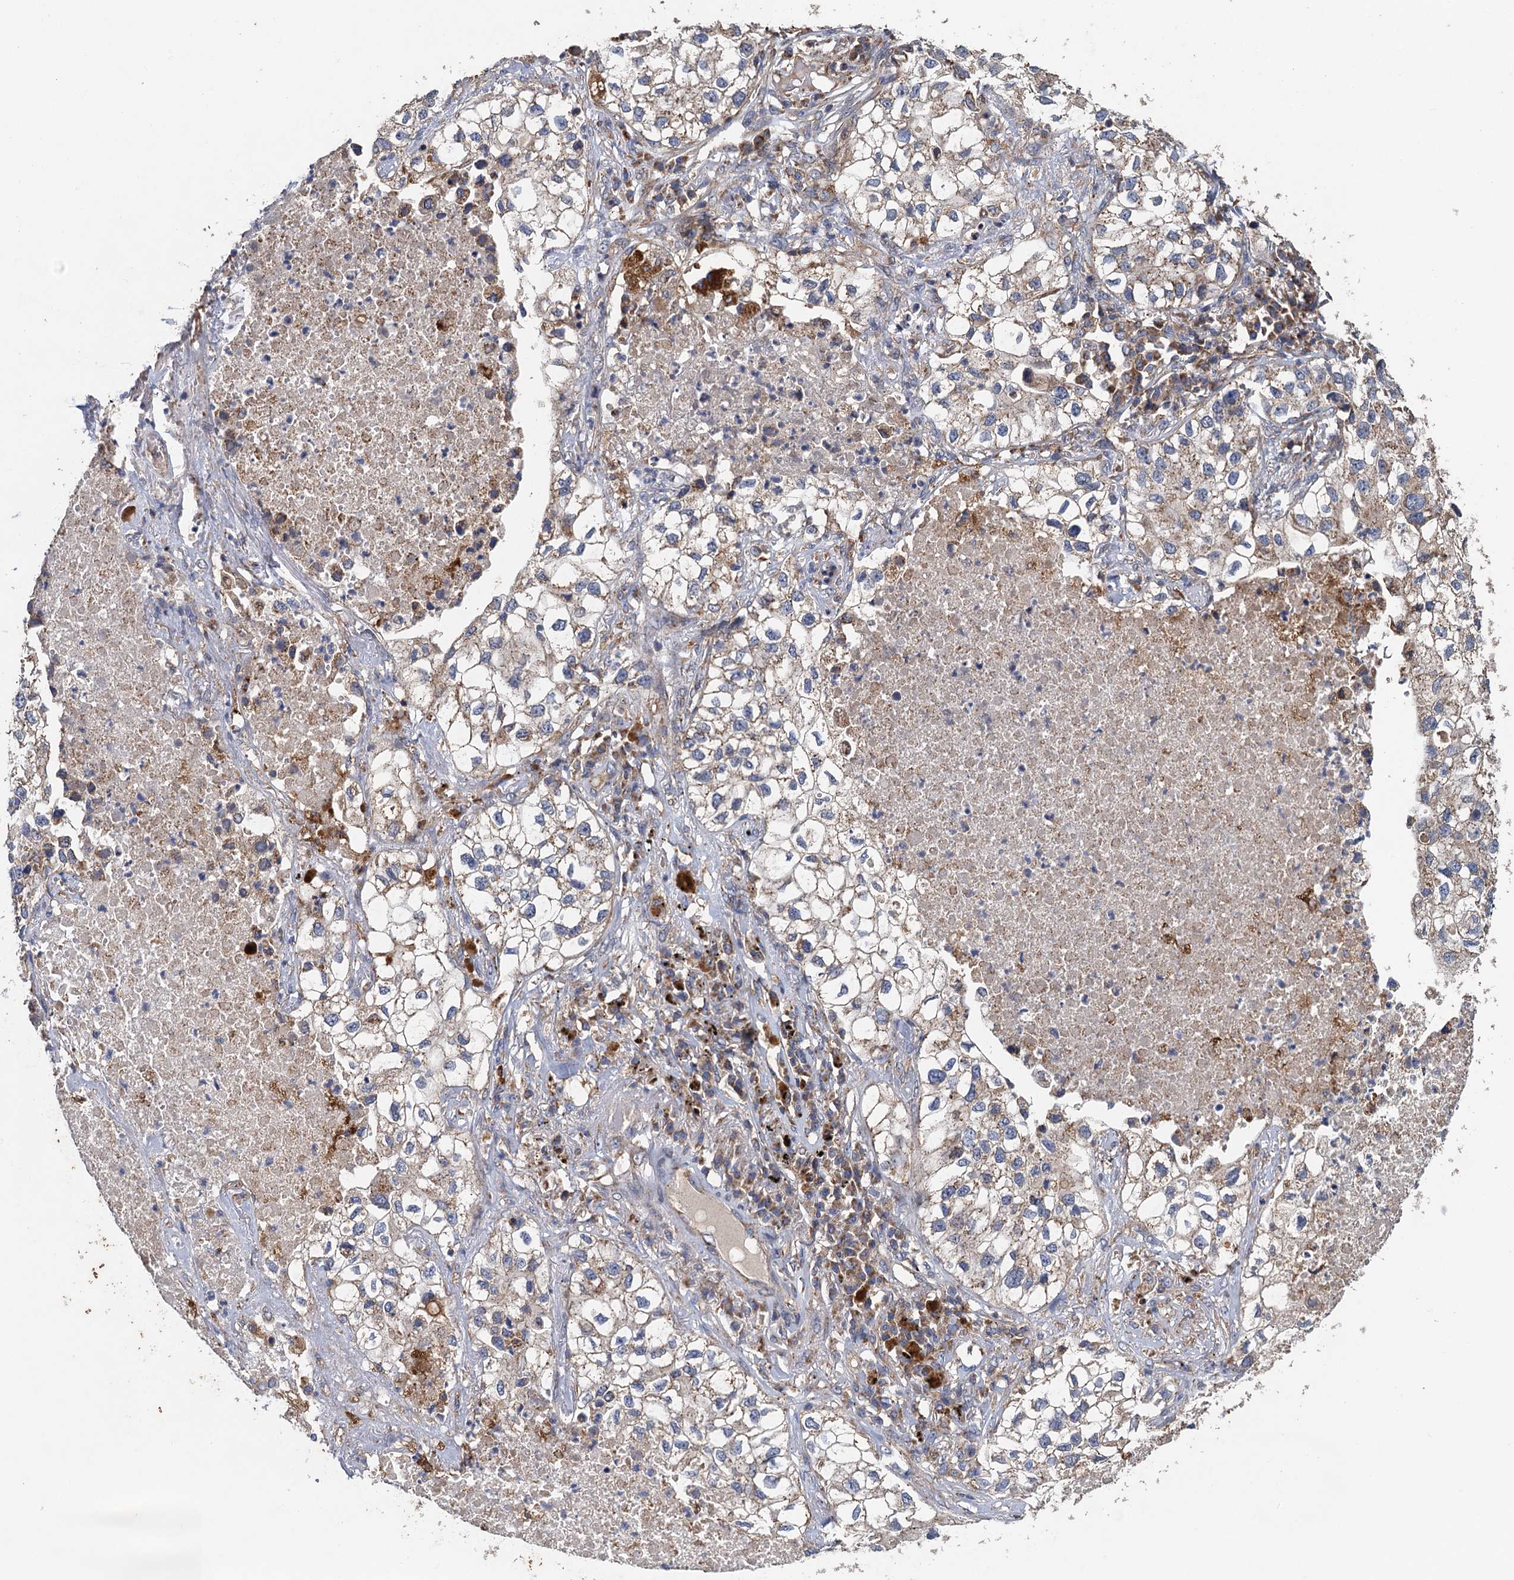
{"staining": {"intensity": "weak", "quantity": "25%-75%", "location": "cytoplasmic/membranous"}, "tissue": "lung cancer", "cell_type": "Tumor cells", "image_type": "cancer", "snomed": [{"axis": "morphology", "description": "Adenocarcinoma, NOS"}, {"axis": "topography", "description": "Lung"}], "caption": "A micrograph of adenocarcinoma (lung) stained for a protein reveals weak cytoplasmic/membranous brown staining in tumor cells.", "gene": "BCS1L", "patient": {"sex": "male", "age": 63}}